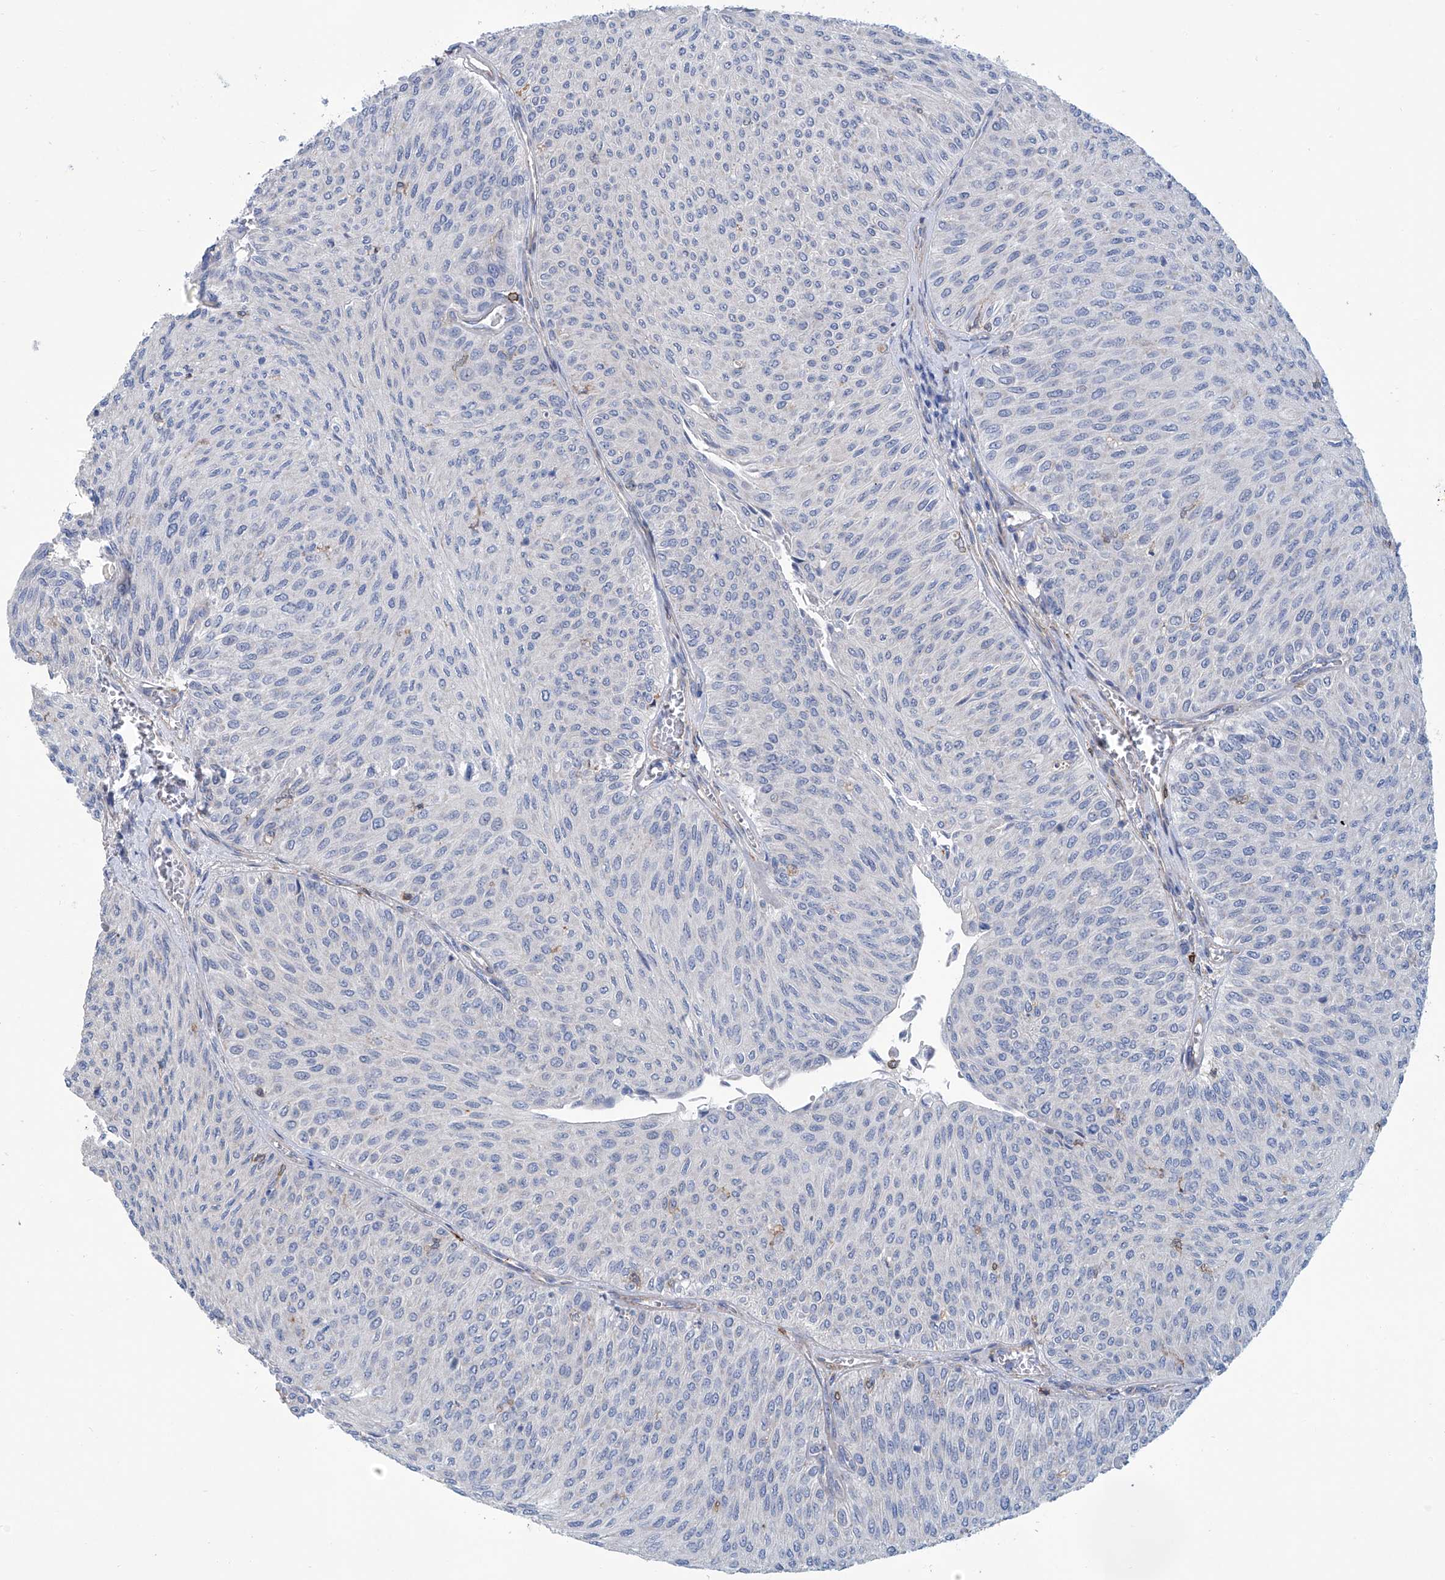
{"staining": {"intensity": "negative", "quantity": "none", "location": "none"}, "tissue": "urothelial cancer", "cell_type": "Tumor cells", "image_type": "cancer", "snomed": [{"axis": "morphology", "description": "Urothelial carcinoma, Low grade"}, {"axis": "topography", "description": "Urinary bladder"}], "caption": "A high-resolution micrograph shows immunohistochemistry staining of urothelial cancer, which displays no significant staining in tumor cells.", "gene": "TNN", "patient": {"sex": "male", "age": 78}}